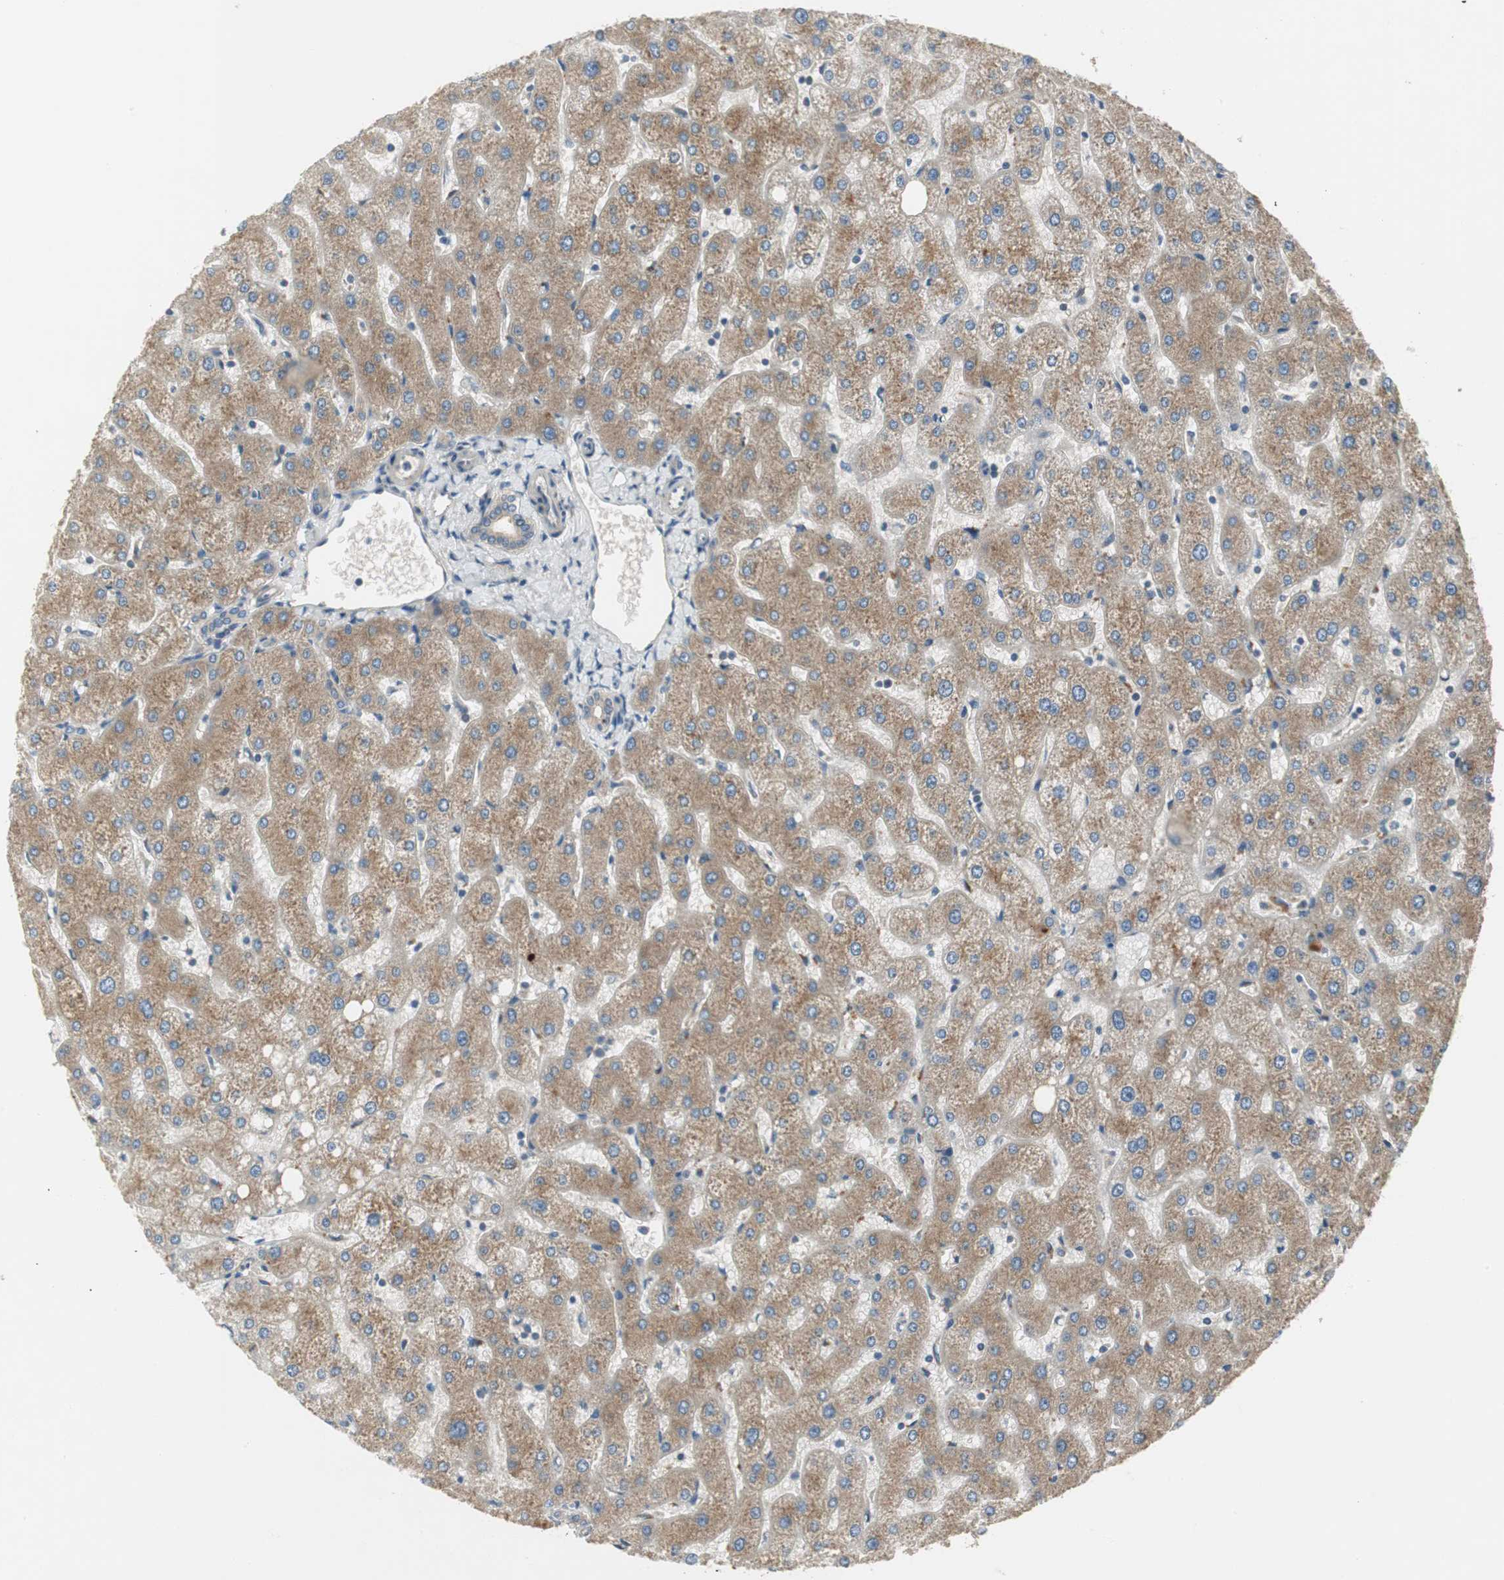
{"staining": {"intensity": "moderate", "quantity": ">75%", "location": "cytoplasmic/membranous"}, "tissue": "liver", "cell_type": "Cholangiocytes", "image_type": "normal", "snomed": [{"axis": "morphology", "description": "Normal tissue, NOS"}, {"axis": "topography", "description": "Liver"}], "caption": "A histopathology image of human liver stained for a protein exhibits moderate cytoplasmic/membranous brown staining in cholangiocytes. Nuclei are stained in blue.", "gene": "PRKAA1", "patient": {"sex": "male", "age": 67}}